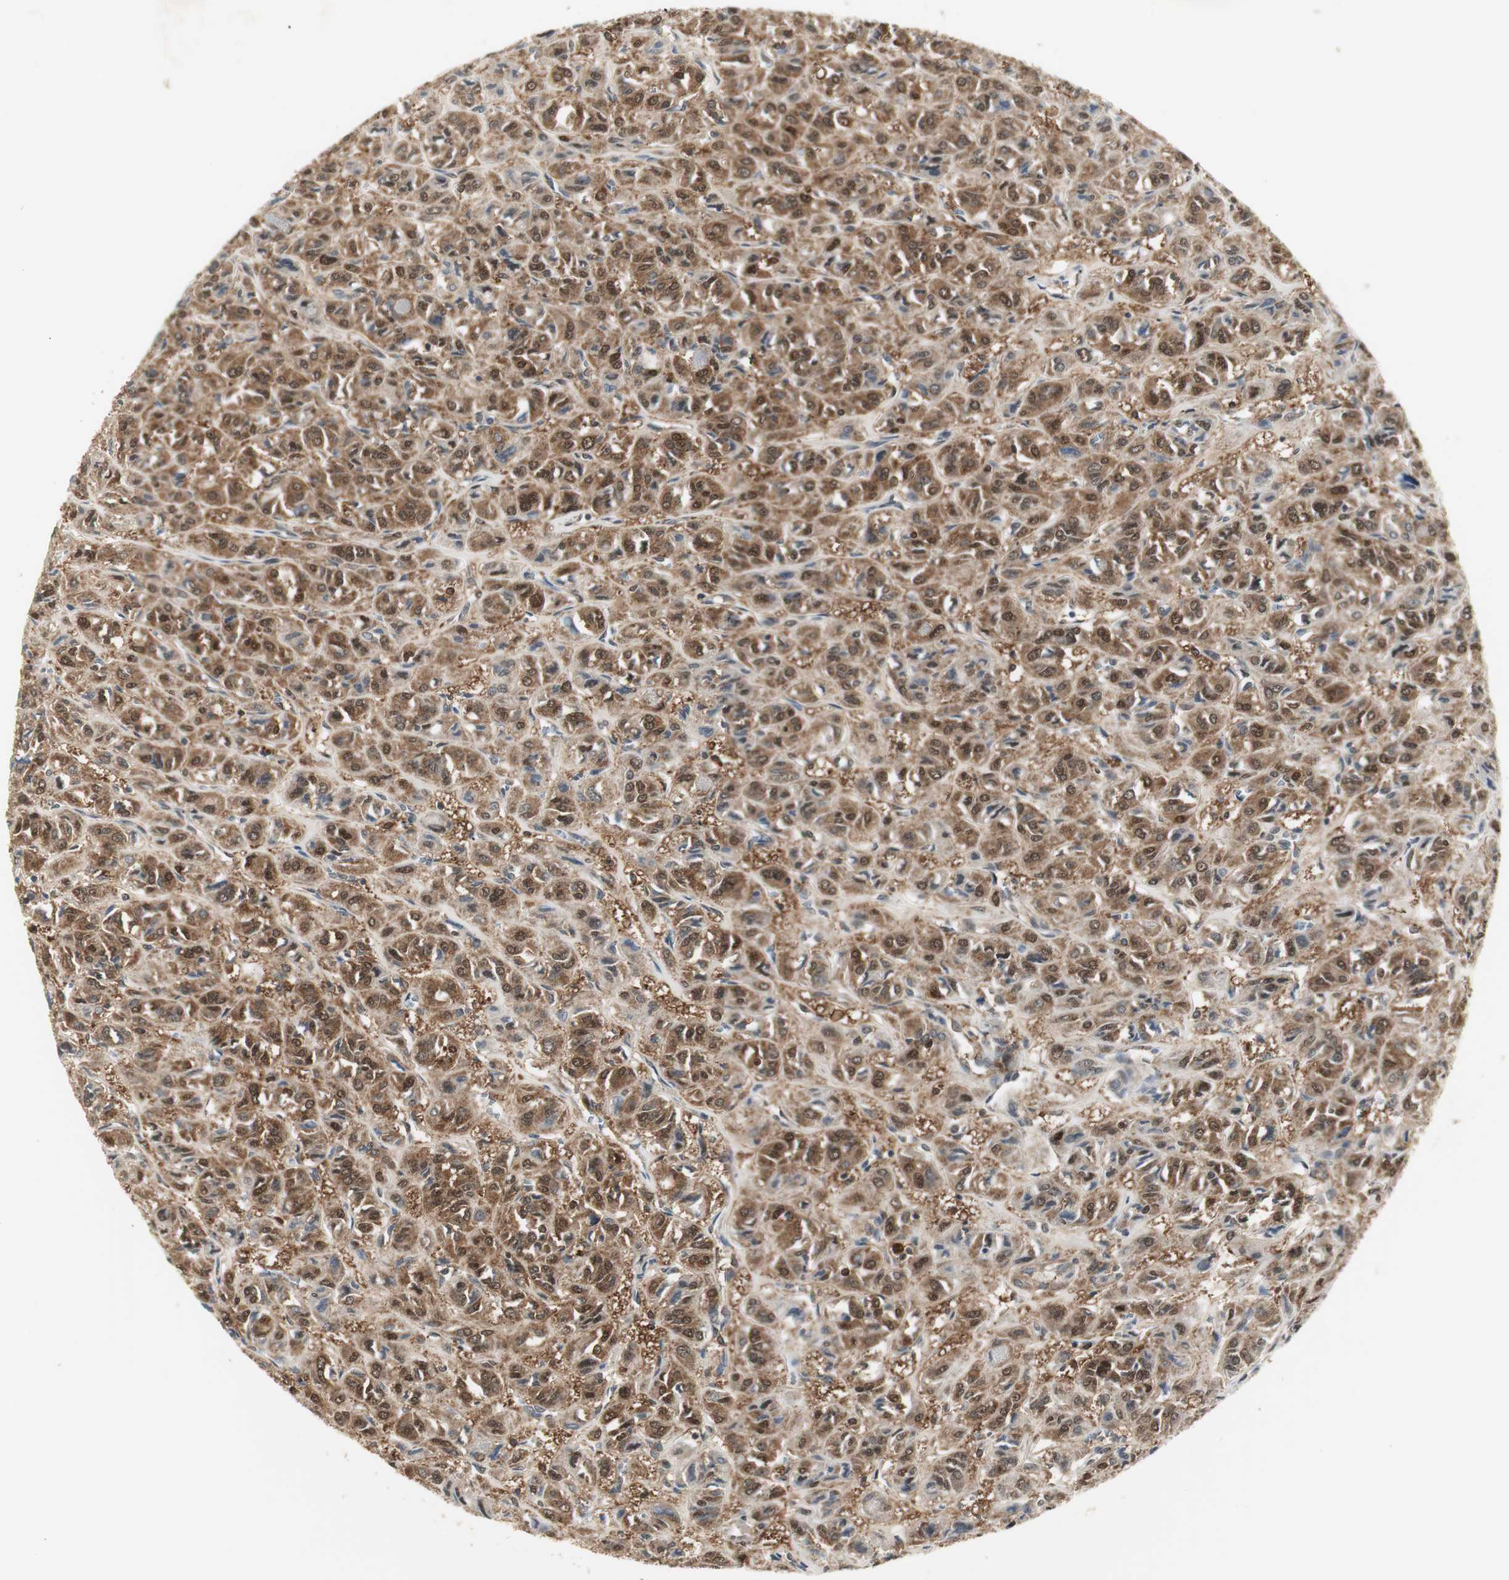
{"staining": {"intensity": "strong", "quantity": ">75%", "location": "cytoplasmic/membranous,nuclear"}, "tissue": "thyroid cancer", "cell_type": "Tumor cells", "image_type": "cancer", "snomed": [{"axis": "morphology", "description": "Follicular adenoma carcinoma, NOS"}, {"axis": "topography", "description": "Thyroid gland"}], "caption": "A high amount of strong cytoplasmic/membranous and nuclear expression is present in approximately >75% of tumor cells in follicular adenoma carcinoma (thyroid) tissue. The protein of interest is shown in brown color, while the nuclei are stained blue.", "gene": "PLIN3", "patient": {"sex": "female", "age": 71}}